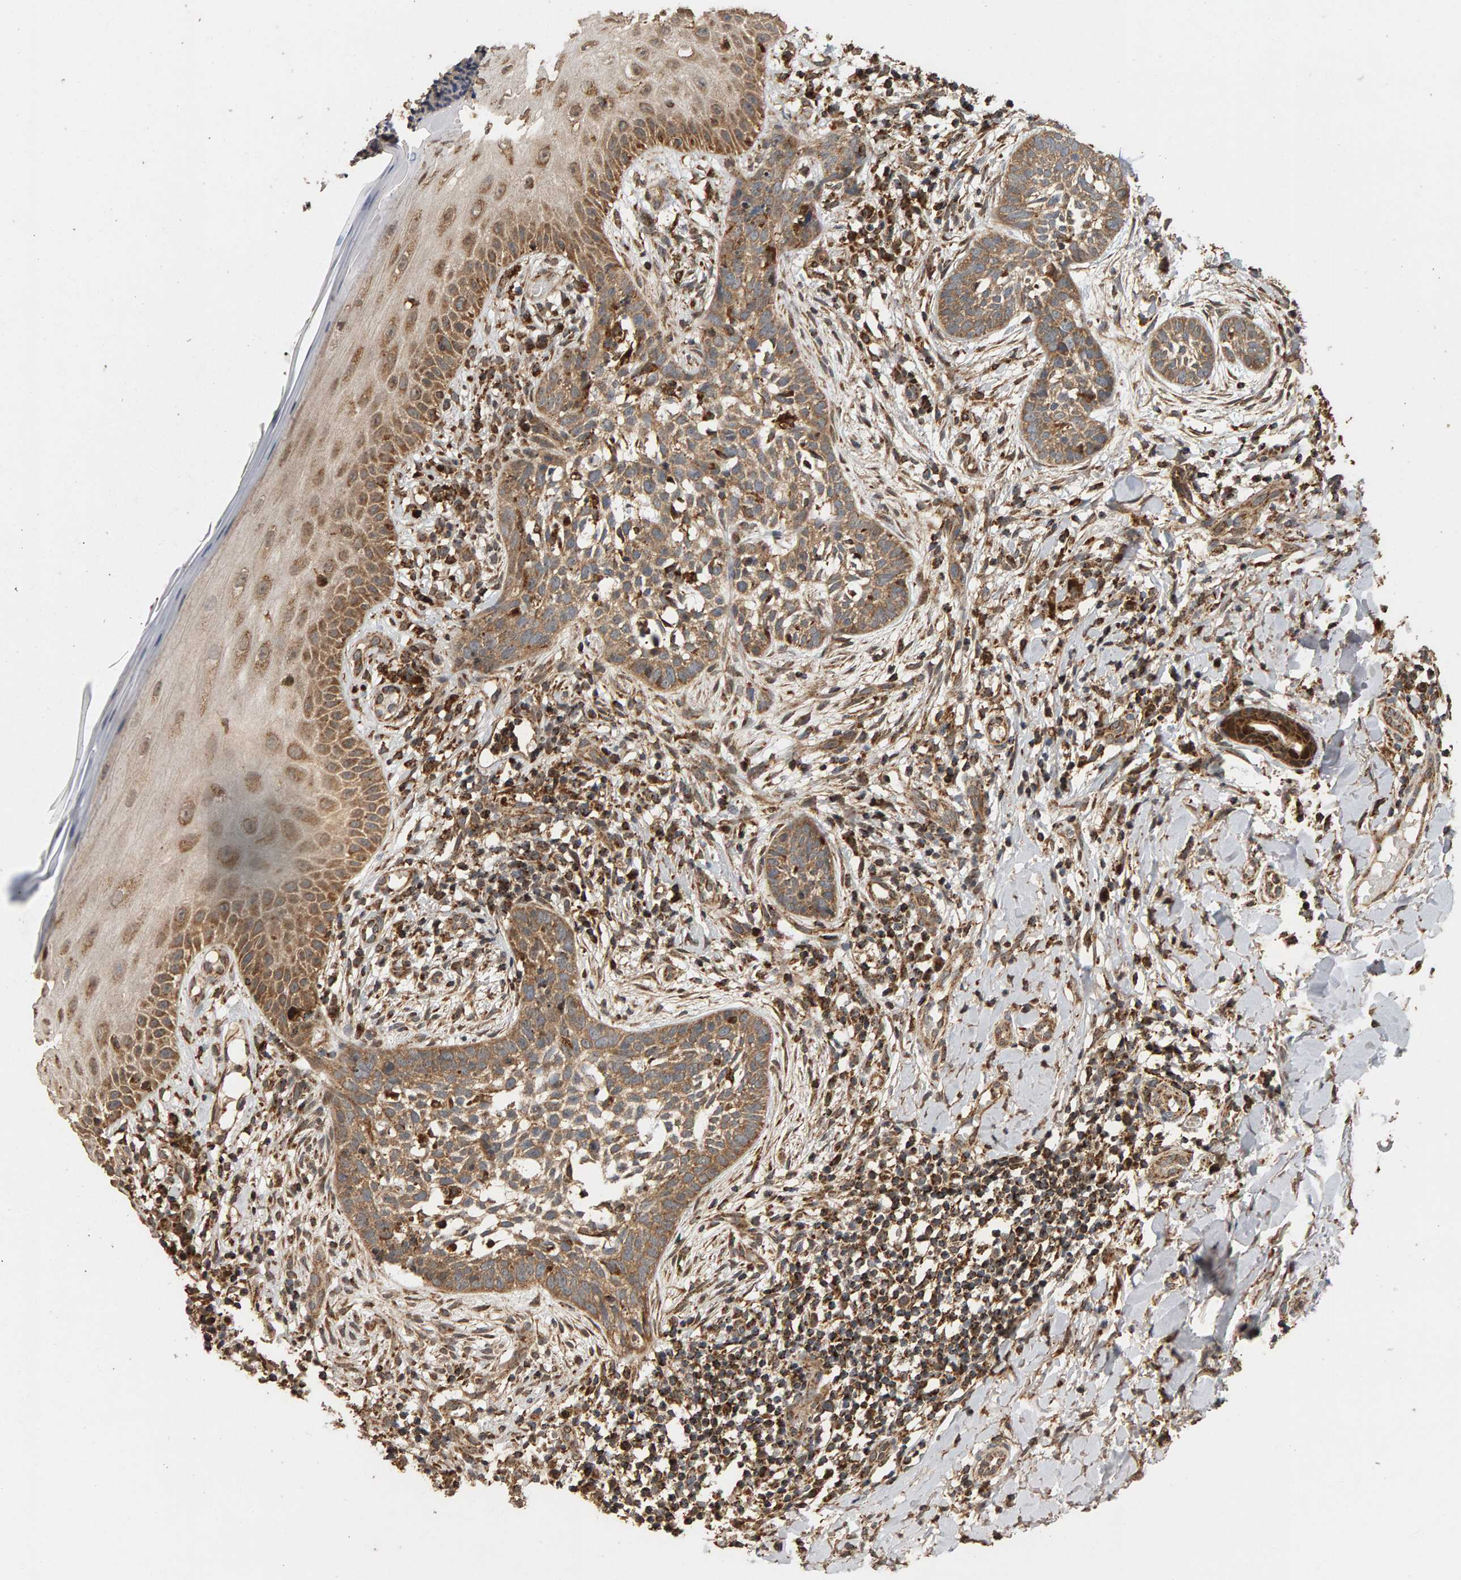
{"staining": {"intensity": "moderate", "quantity": ">75%", "location": "cytoplasmic/membranous"}, "tissue": "skin cancer", "cell_type": "Tumor cells", "image_type": "cancer", "snomed": [{"axis": "morphology", "description": "Normal tissue, NOS"}, {"axis": "morphology", "description": "Basal cell carcinoma"}, {"axis": "topography", "description": "Skin"}], "caption": "A brown stain labels moderate cytoplasmic/membranous positivity of a protein in human skin cancer tumor cells. The staining was performed using DAB (3,3'-diaminobenzidine) to visualize the protein expression in brown, while the nuclei were stained in blue with hematoxylin (Magnification: 20x).", "gene": "GSTK1", "patient": {"sex": "male", "age": 67}}